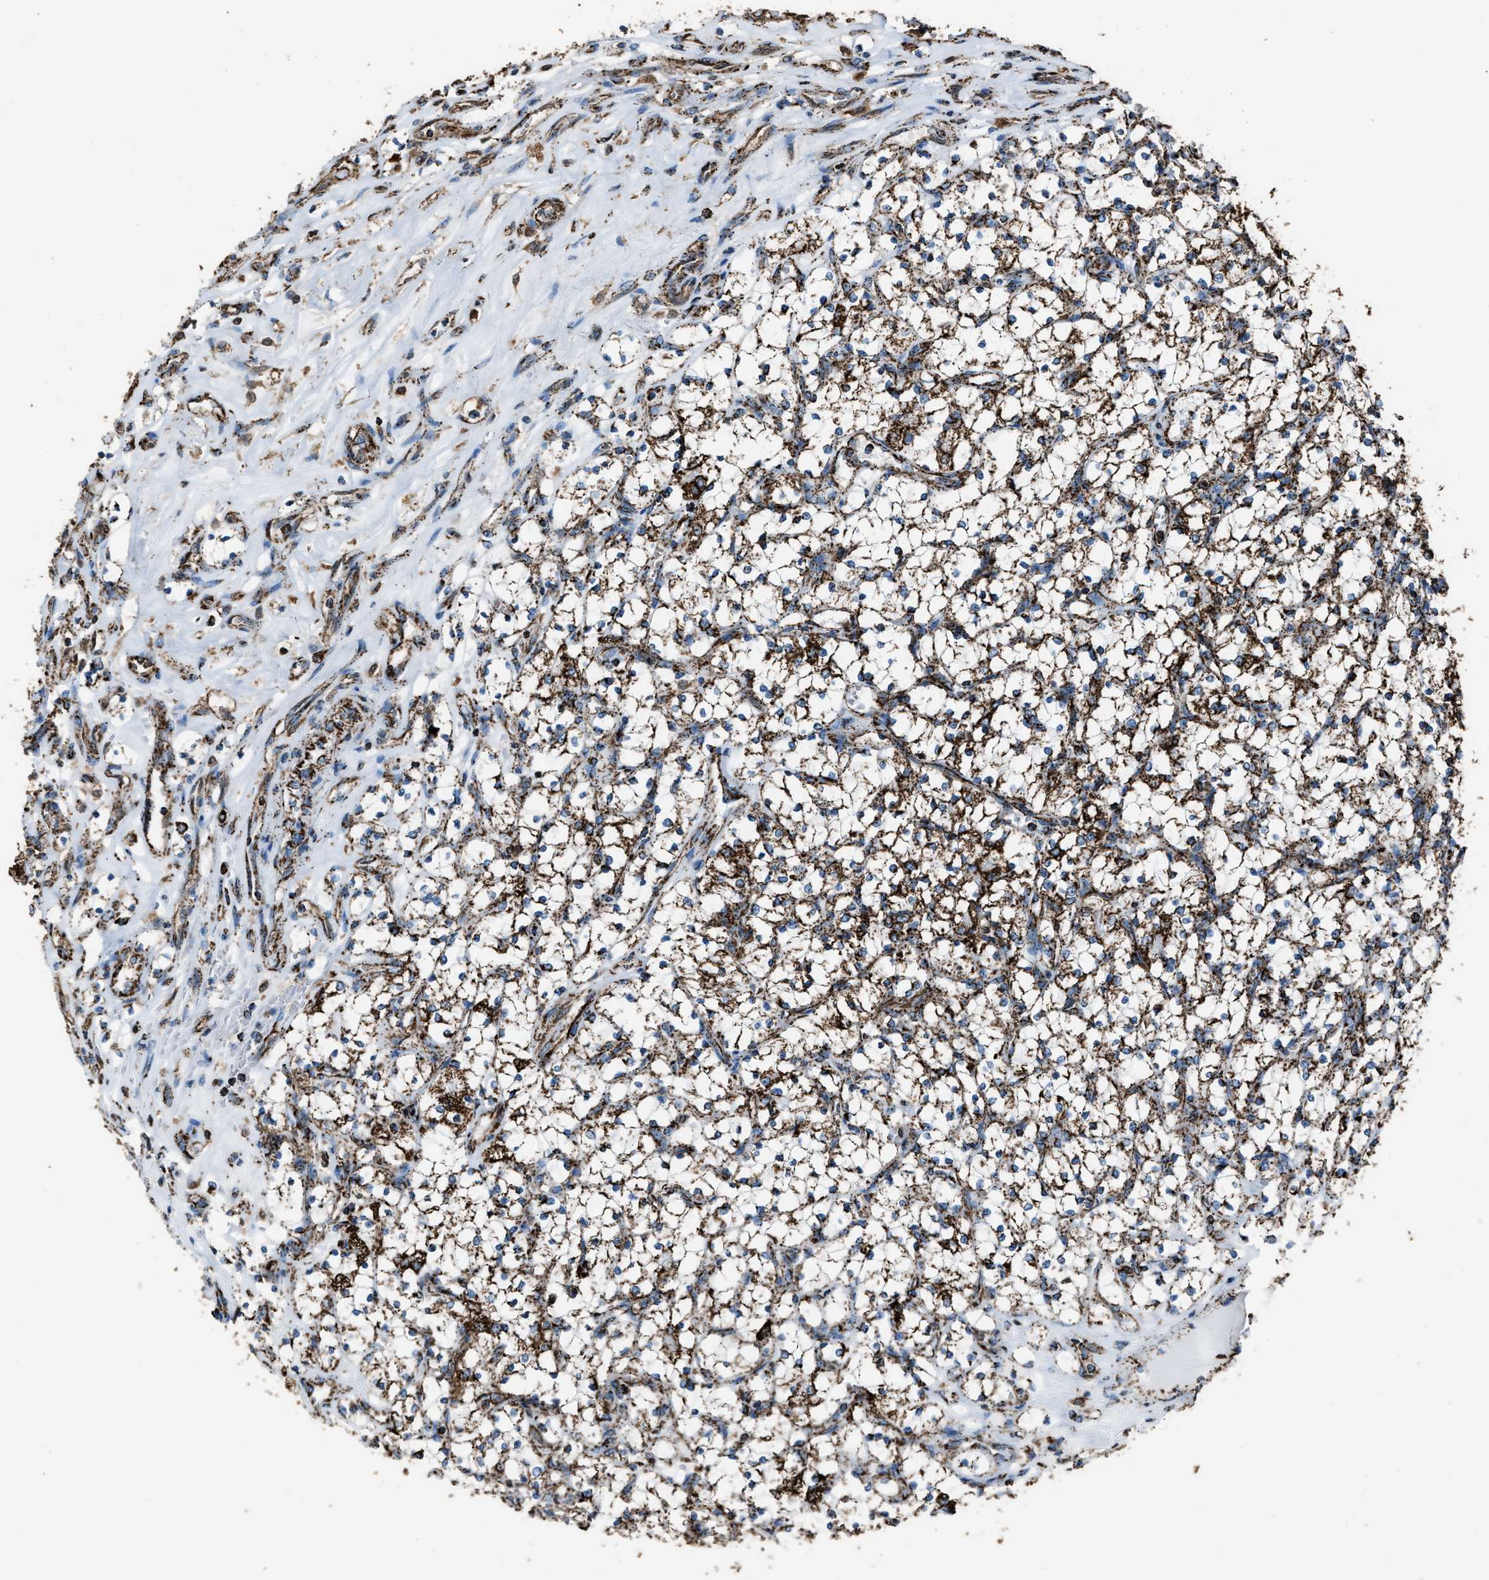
{"staining": {"intensity": "strong", "quantity": ">75%", "location": "cytoplasmic/membranous"}, "tissue": "renal cancer", "cell_type": "Tumor cells", "image_type": "cancer", "snomed": [{"axis": "morphology", "description": "Adenocarcinoma, NOS"}, {"axis": "topography", "description": "Kidney"}], "caption": "About >75% of tumor cells in human adenocarcinoma (renal) show strong cytoplasmic/membranous protein positivity as visualized by brown immunohistochemical staining.", "gene": "MDH2", "patient": {"sex": "female", "age": 69}}